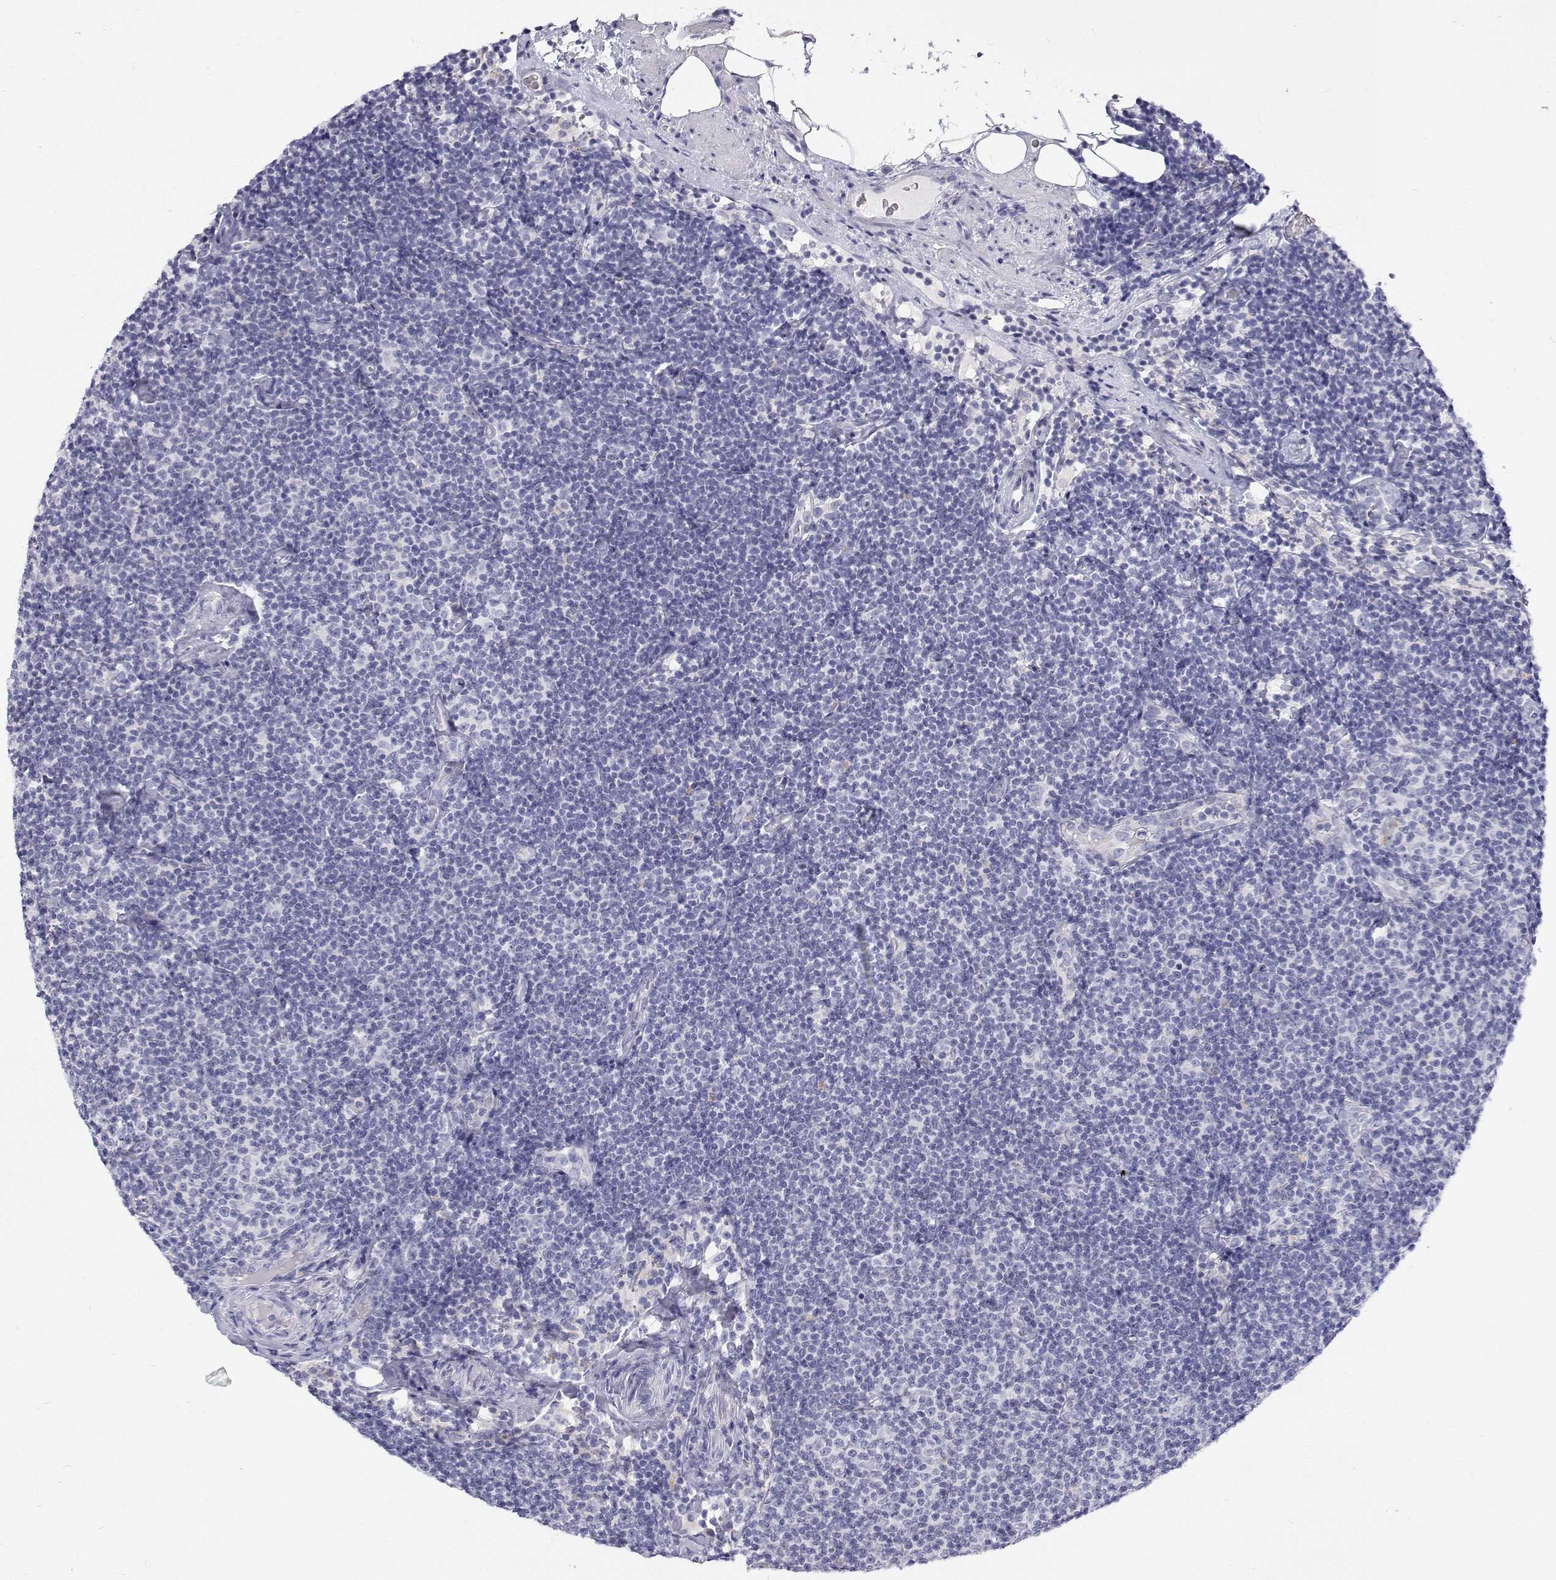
{"staining": {"intensity": "negative", "quantity": "none", "location": "none"}, "tissue": "lymphoma", "cell_type": "Tumor cells", "image_type": "cancer", "snomed": [{"axis": "morphology", "description": "Malignant lymphoma, non-Hodgkin's type, Low grade"}, {"axis": "topography", "description": "Lymph node"}], "caption": "Tumor cells show no significant protein positivity in lymphoma.", "gene": "NCR2", "patient": {"sex": "male", "age": 81}}